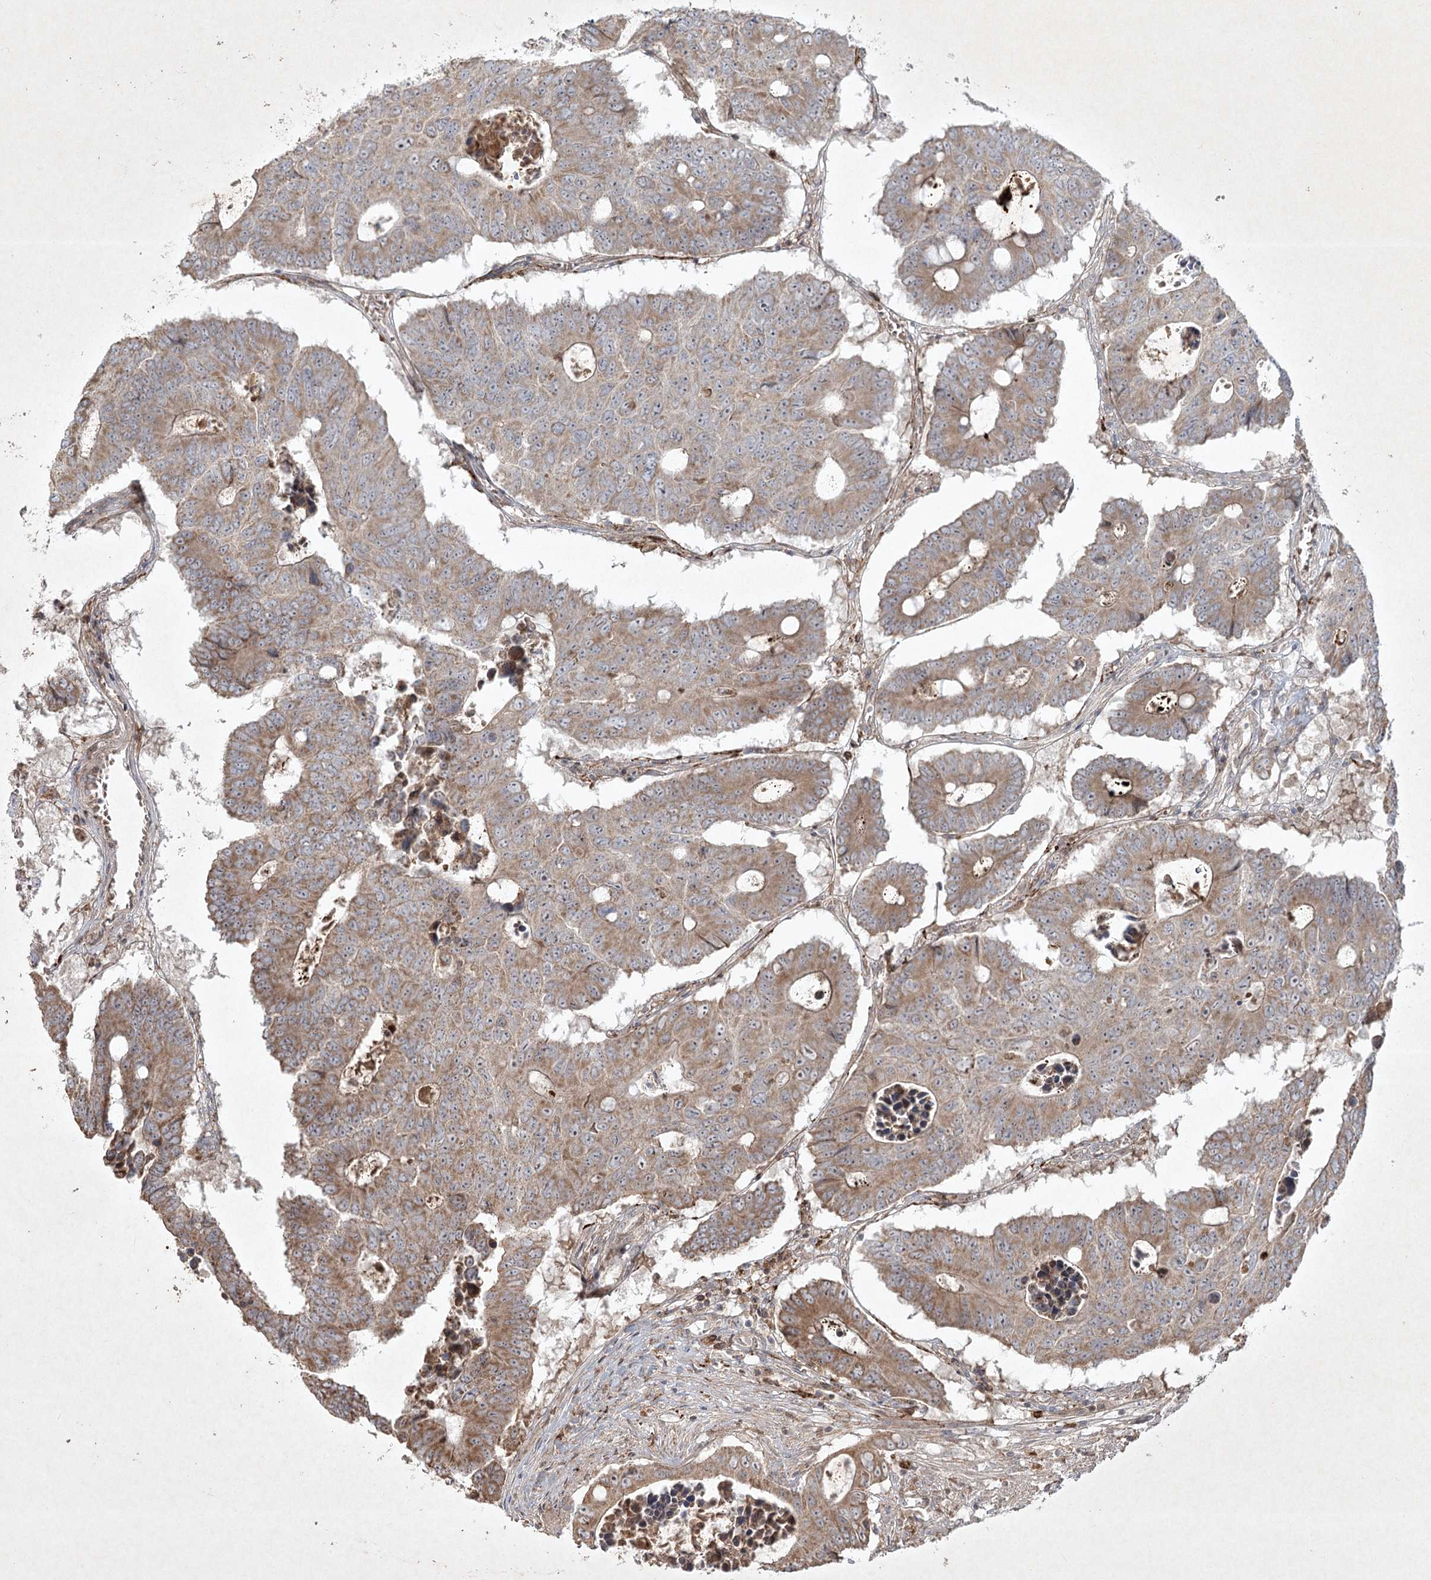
{"staining": {"intensity": "moderate", "quantity": ">75%", "location": "cytoplasmic/membranous"}, "tissue": "colorectal cancer", "cell_type": "Tumor cells", "image_type": "cancer", "snomed": [{"axis": "morphology", "description": "Adenocarcinoma, NOS"}, {"axis": "topography", "description": "Colon"}], "caption": "Immunohistochemistry (IHC) (DAB (3,3'-diaminobenzidine)) staining of human adenocarcinoma (colorectal) exhibits moderate cytoplasmic/membranous protein staining in approximately >75% of tumor cells.", "gene": "KBTBD4", "patient": {"sex": "male", "age": 87}}